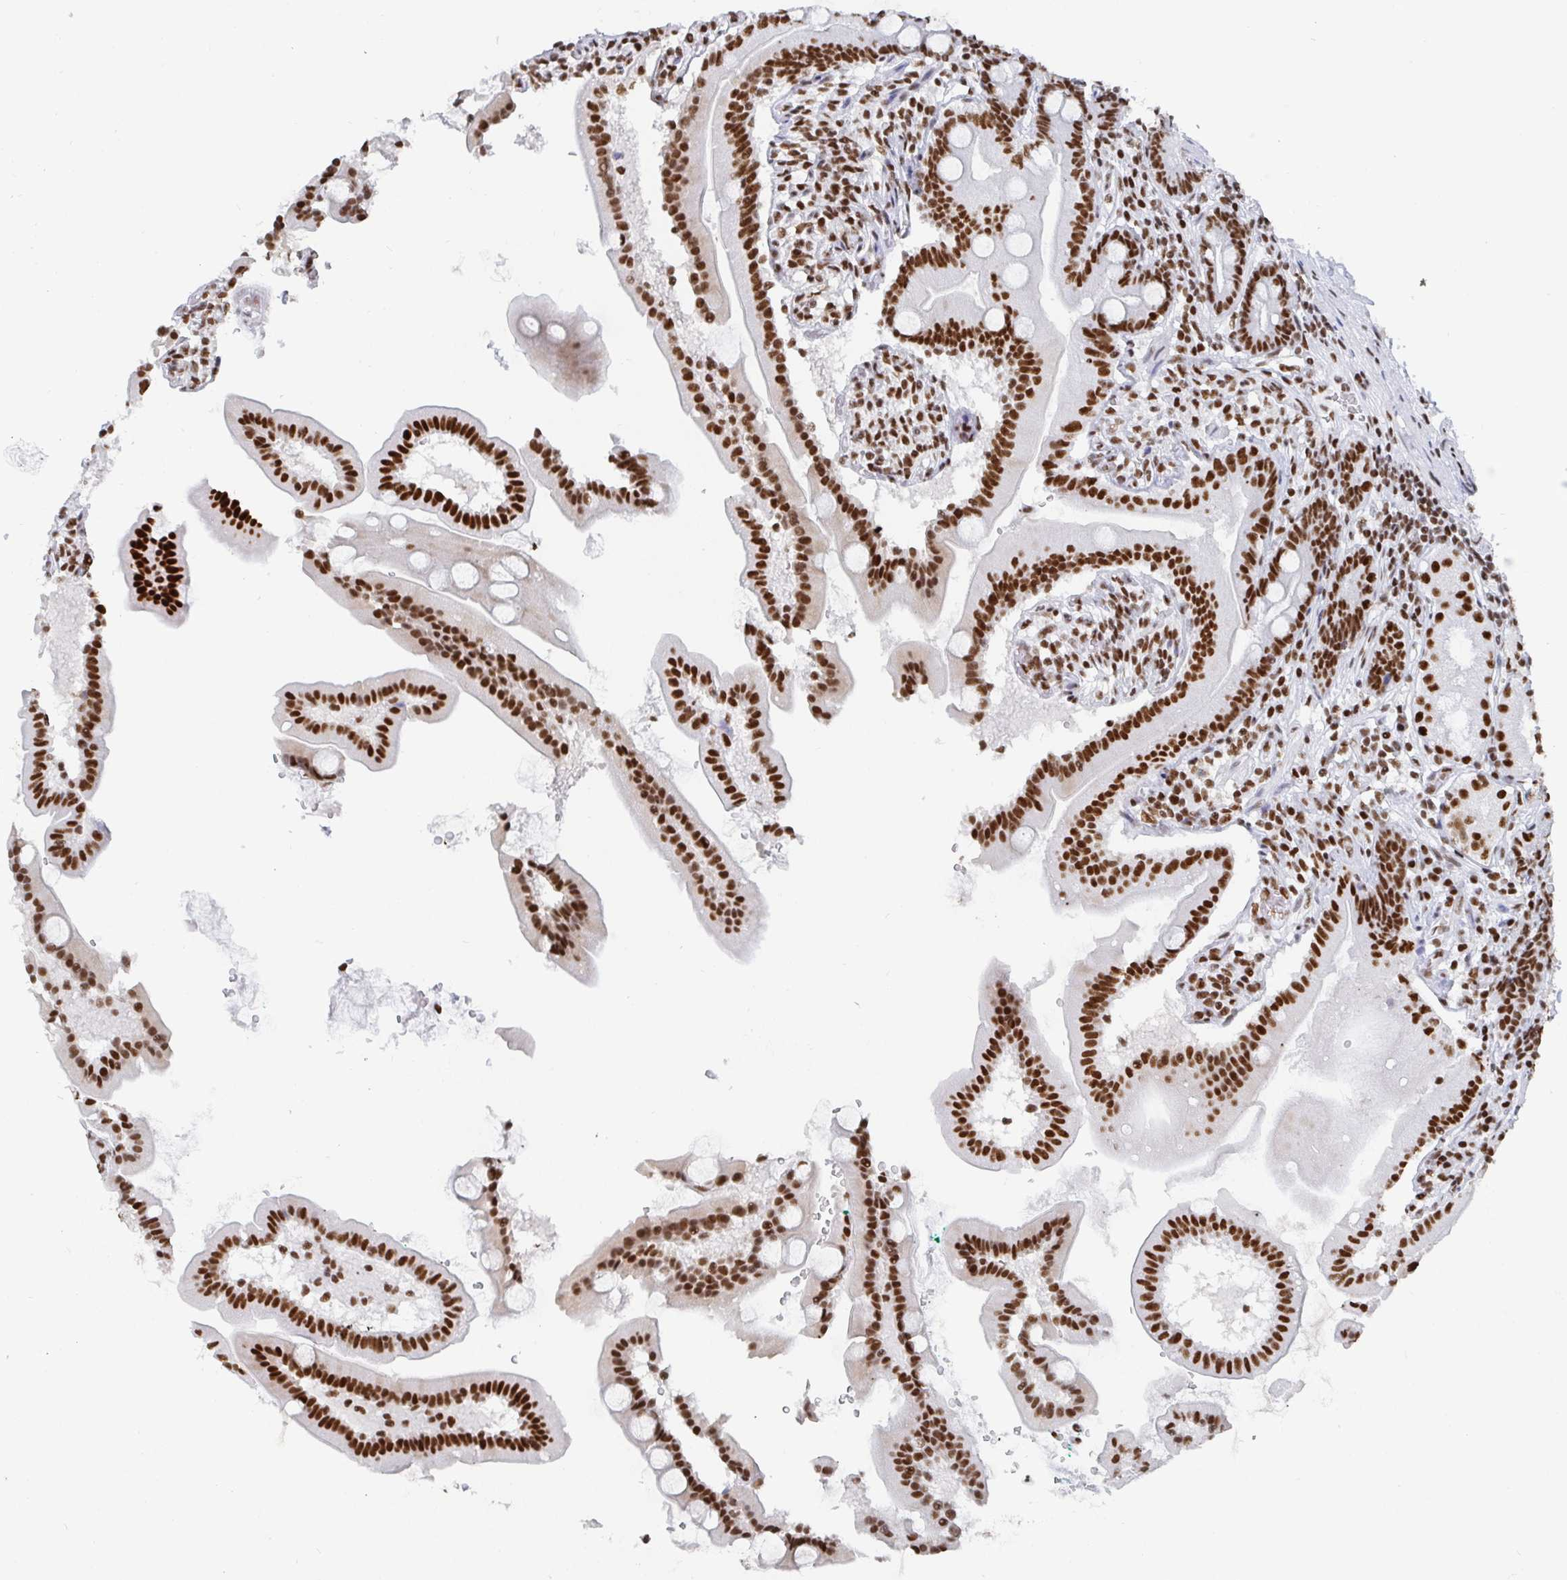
{"staining": {"intensity": "strong", "quantity": ">75%", "location": "nuclear"}, "tissue": "duodenum", "cell_type": "Glandular cells", "image_type": "normal", "snomed": [{"axis": "morphology", "description": "Normal tissue, NOS"}, {"axis": "topography", "description": "Duodenum"}], "caption": "Immunohistochemical staining of normal human duodenum reveals strong nuclear protein staining in about >75% of glandular cells.", "gene": "EWSR1", "patient": {"sex": "female", "age": 67}}